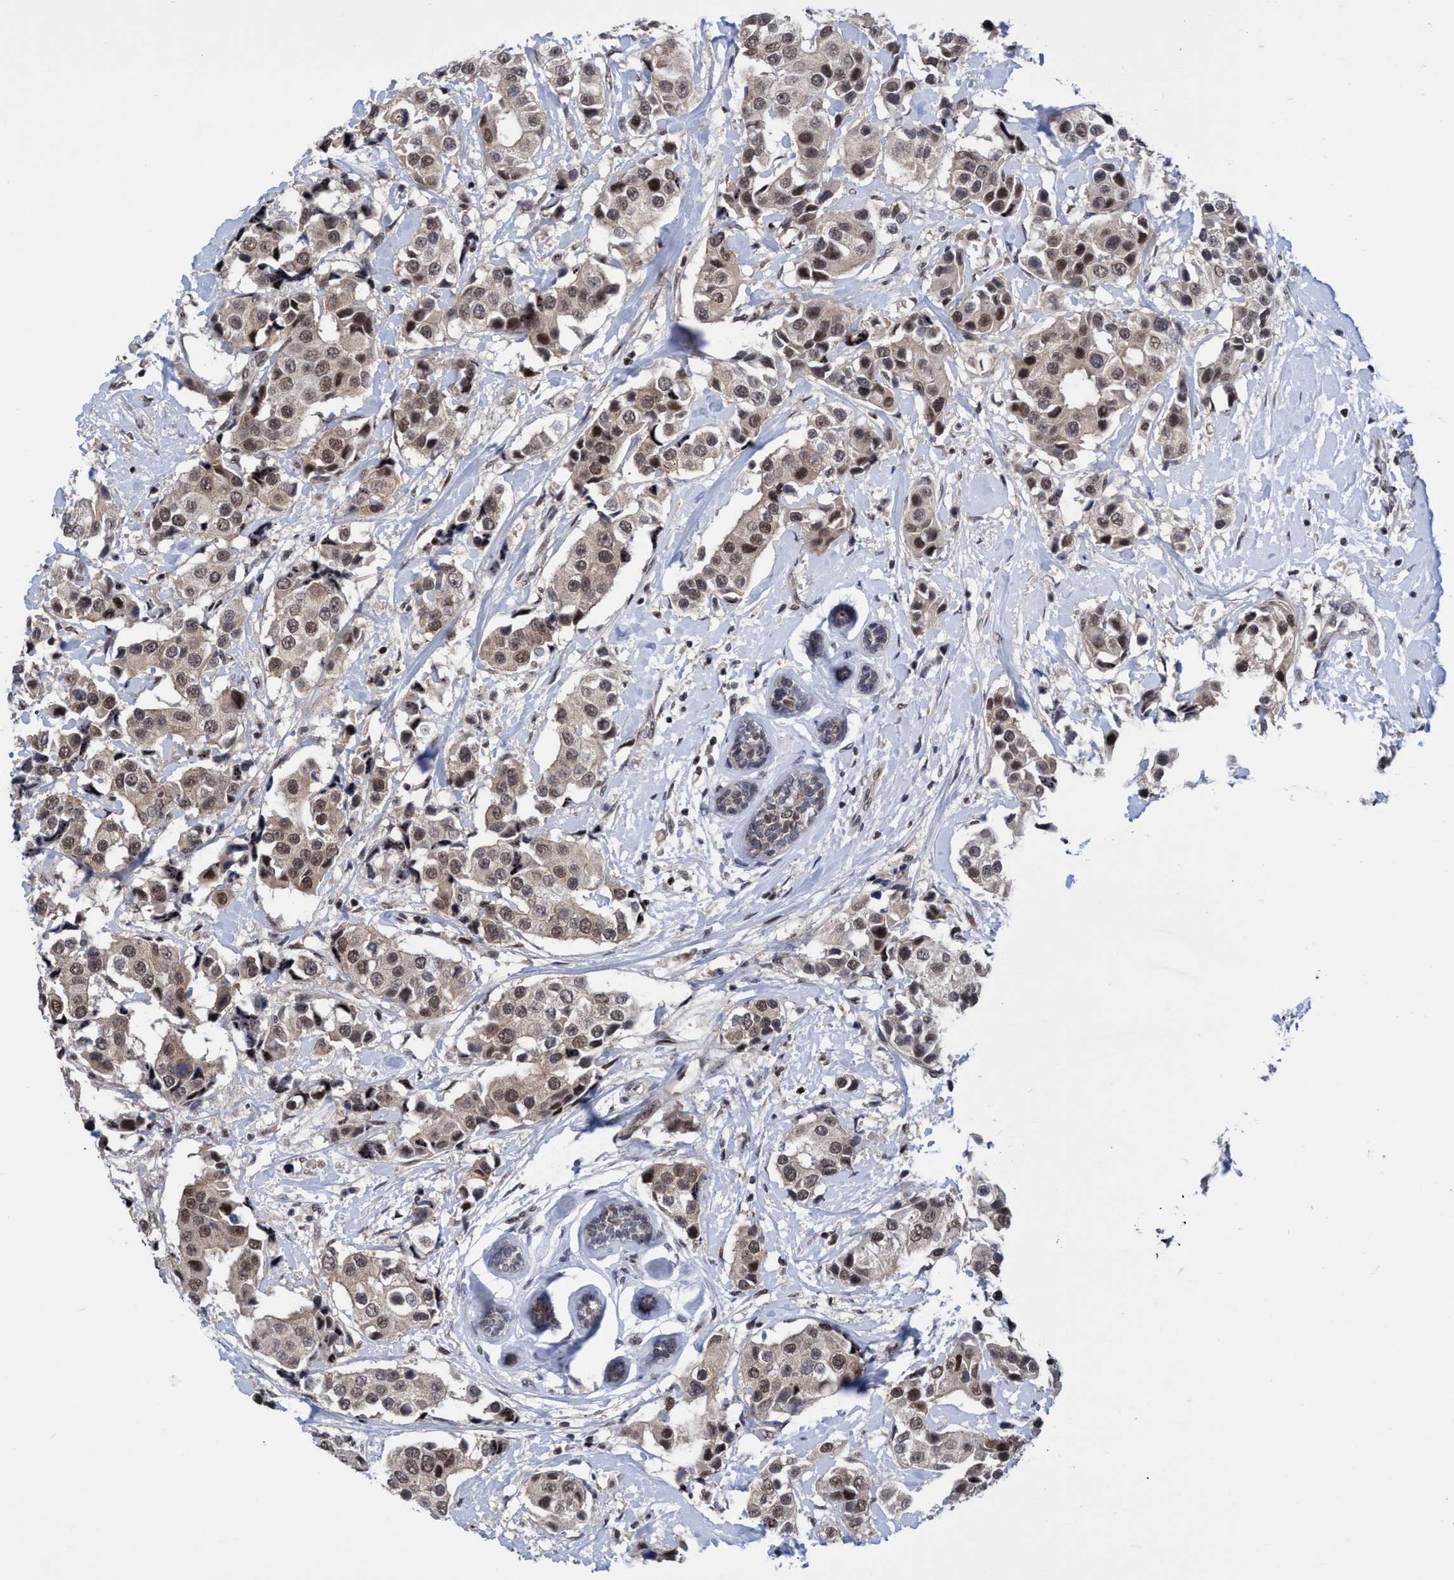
{"staining": {"intensity": "moderate", "quantity": ">75%", "location": "nuclear"}, "tissue": "breast cancer", "cell_type": "Tumor cells", "image_type": "cancer", "snomed": [{"axis": "morphology", "description": "Normal tissue, NOS"}, {"axis": "morphology", "description": "Duct carcinoma"}, {"axis": "topography", "description": "Breast"}], "caption": "This is an image of IHC staining of breast cancer, which shows moderate staining in the nuclear of tumor cells.", "gene": "C9orf78", "patient": {"sex": "female", "age": 39}}